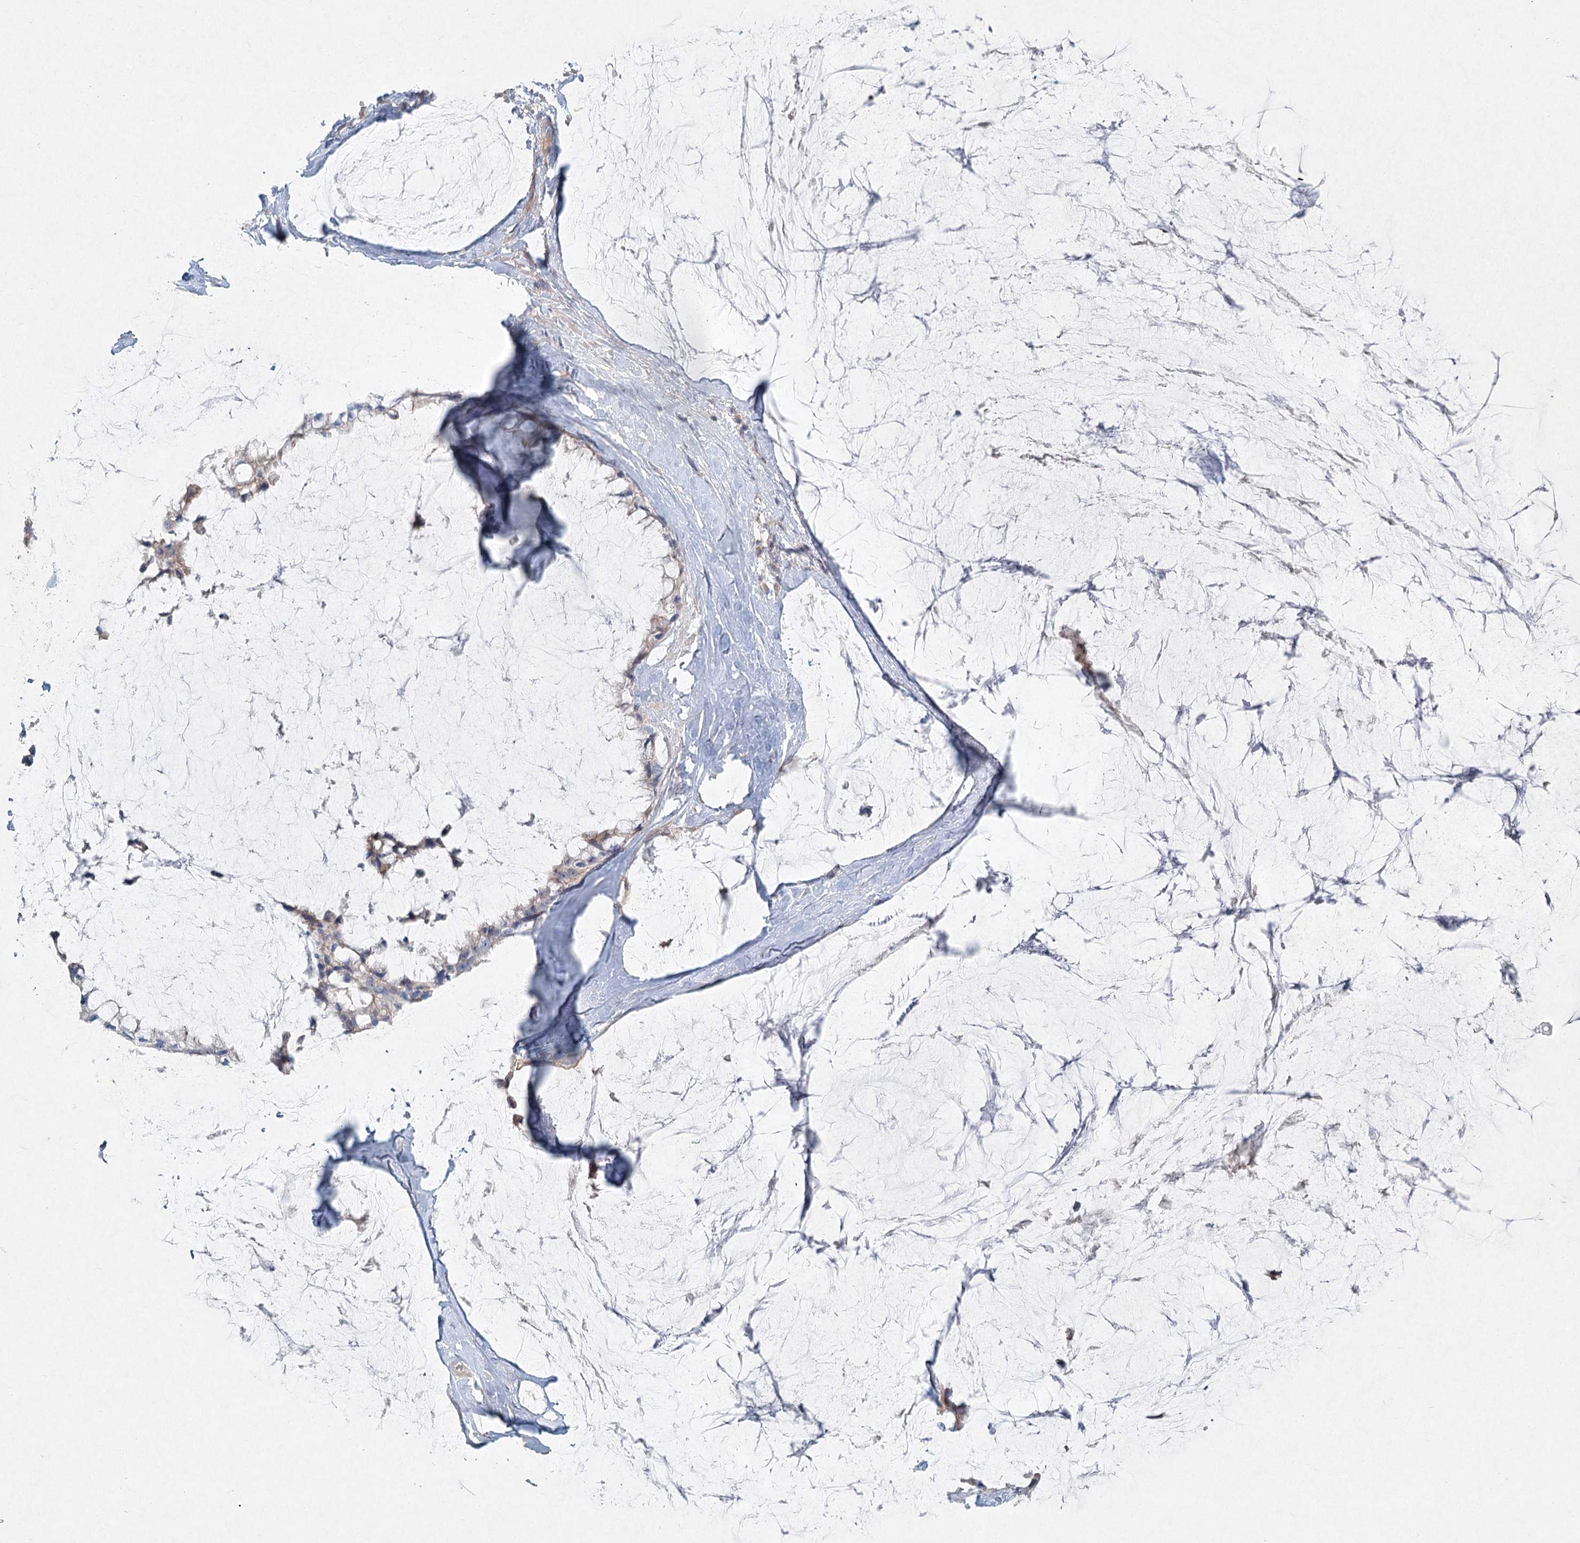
{"staining": {"intensity": "weak", "quantity": ">75%", "location": "cytoplasmic/membranous"}, "tissue": "ovarian cancer", "cell_type": "Tumor cells", "image_type": "cancer", "snomed": [{"axis": "morphology", "description": "Cystadenocarcinoma, mucinous, NOS"}, {"axis": "topography", "description": "Ovary"}], "caption": "A histopathology image of human mucinous cystadenocarcinoma (ovarian) stained for a protein displays weak cytoplasmic/membranous brown staining in tumor cells.", "gene": "DNMBP", "patient": {"sex": "female", "age": 39}}